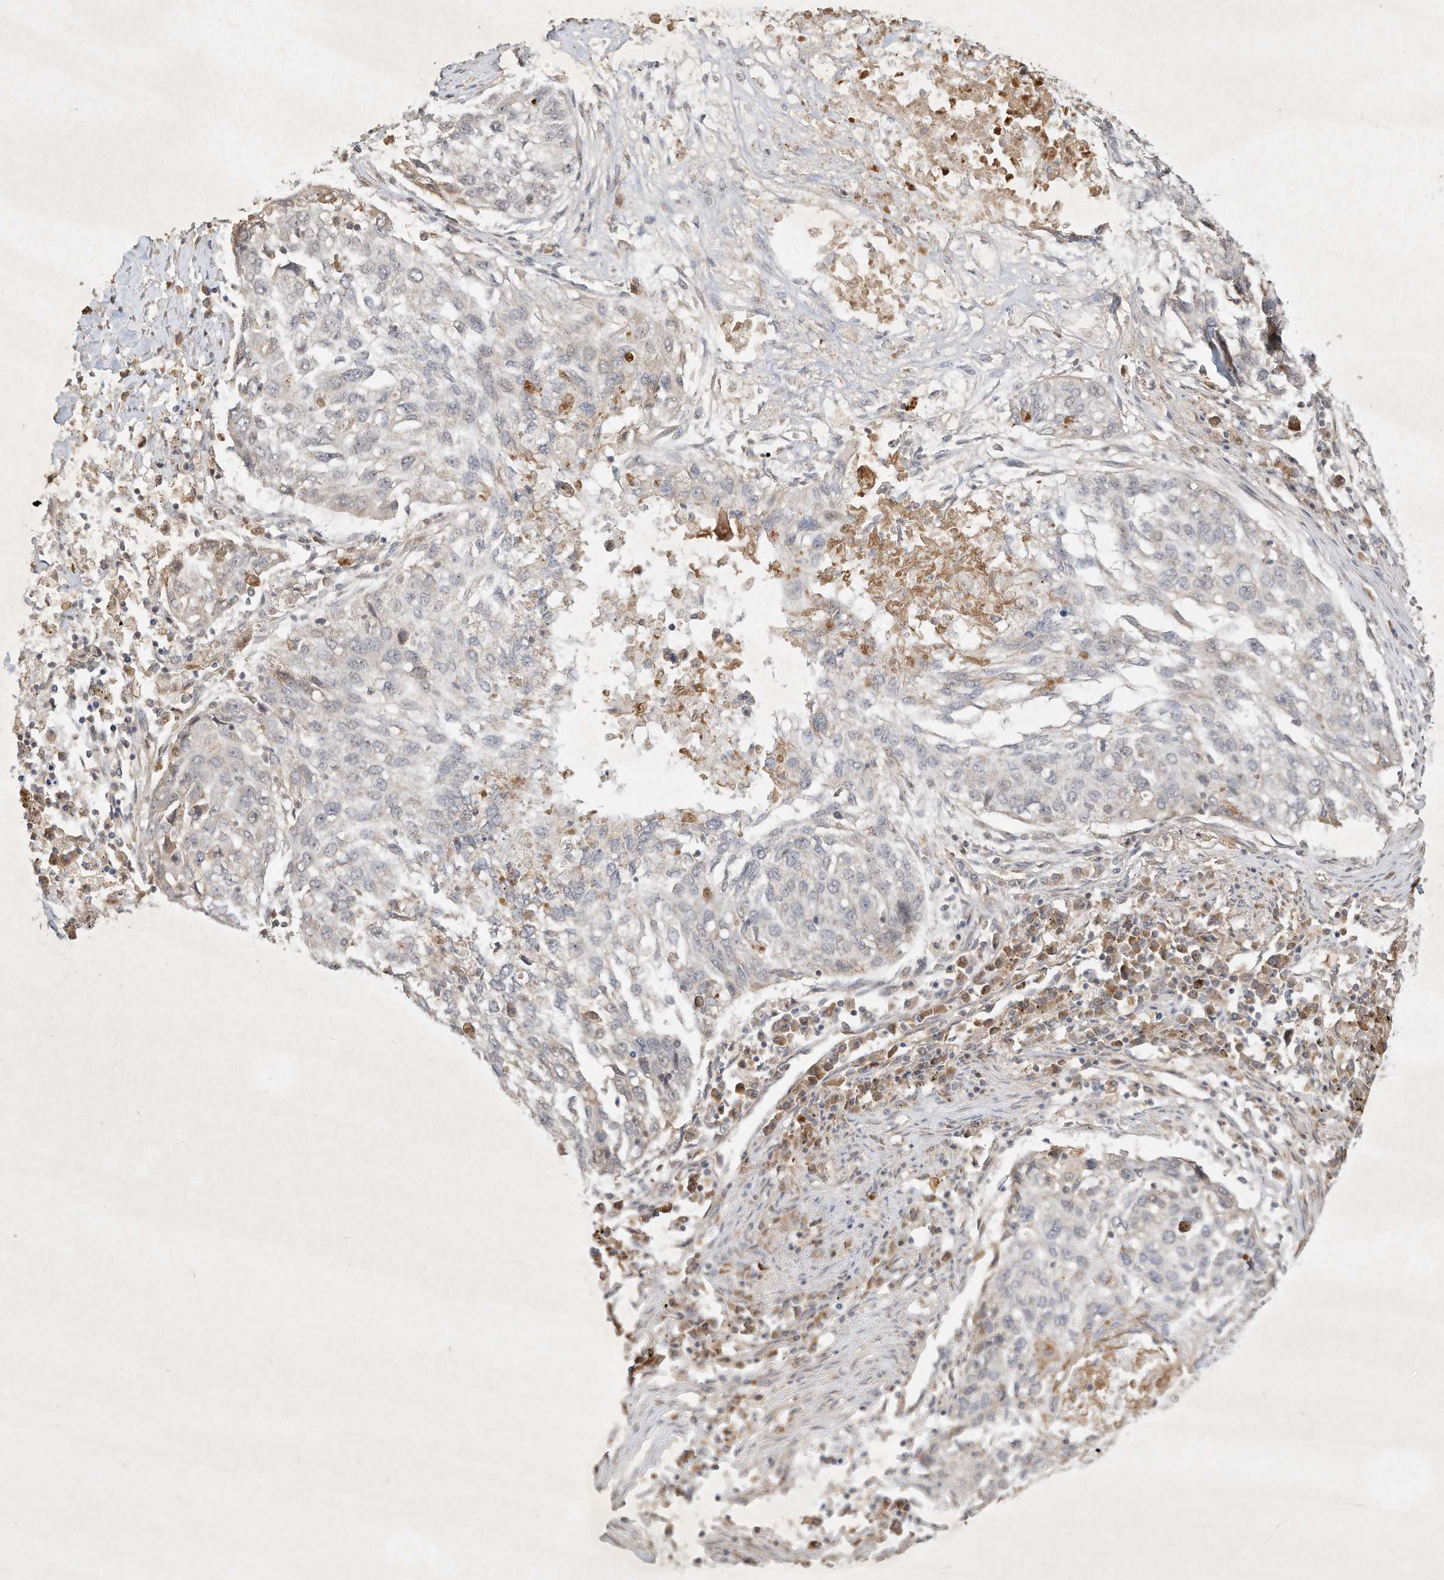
{"staining": {"intensity": "negative", "quantity": "none", "location": "none"}, "tissue": "lung cancer", "cell_type": "Tumor cells", "image_type": "cancer", "snomed": [{"axis": "morphology", "description": "Squamous cell carcinoma, NOS"}, {"axis": "topography", "description": "Lung"}], "caption": "A high-resolution micrograph shows immunohistochemistry (IHC) staining of lung squamous cell carcinoma, which demonstrates no significant staining in tumor cells. Nuclei are stained in blue.", "gene": "BTRC", "patient": {"sex": "female", "age": 63}}